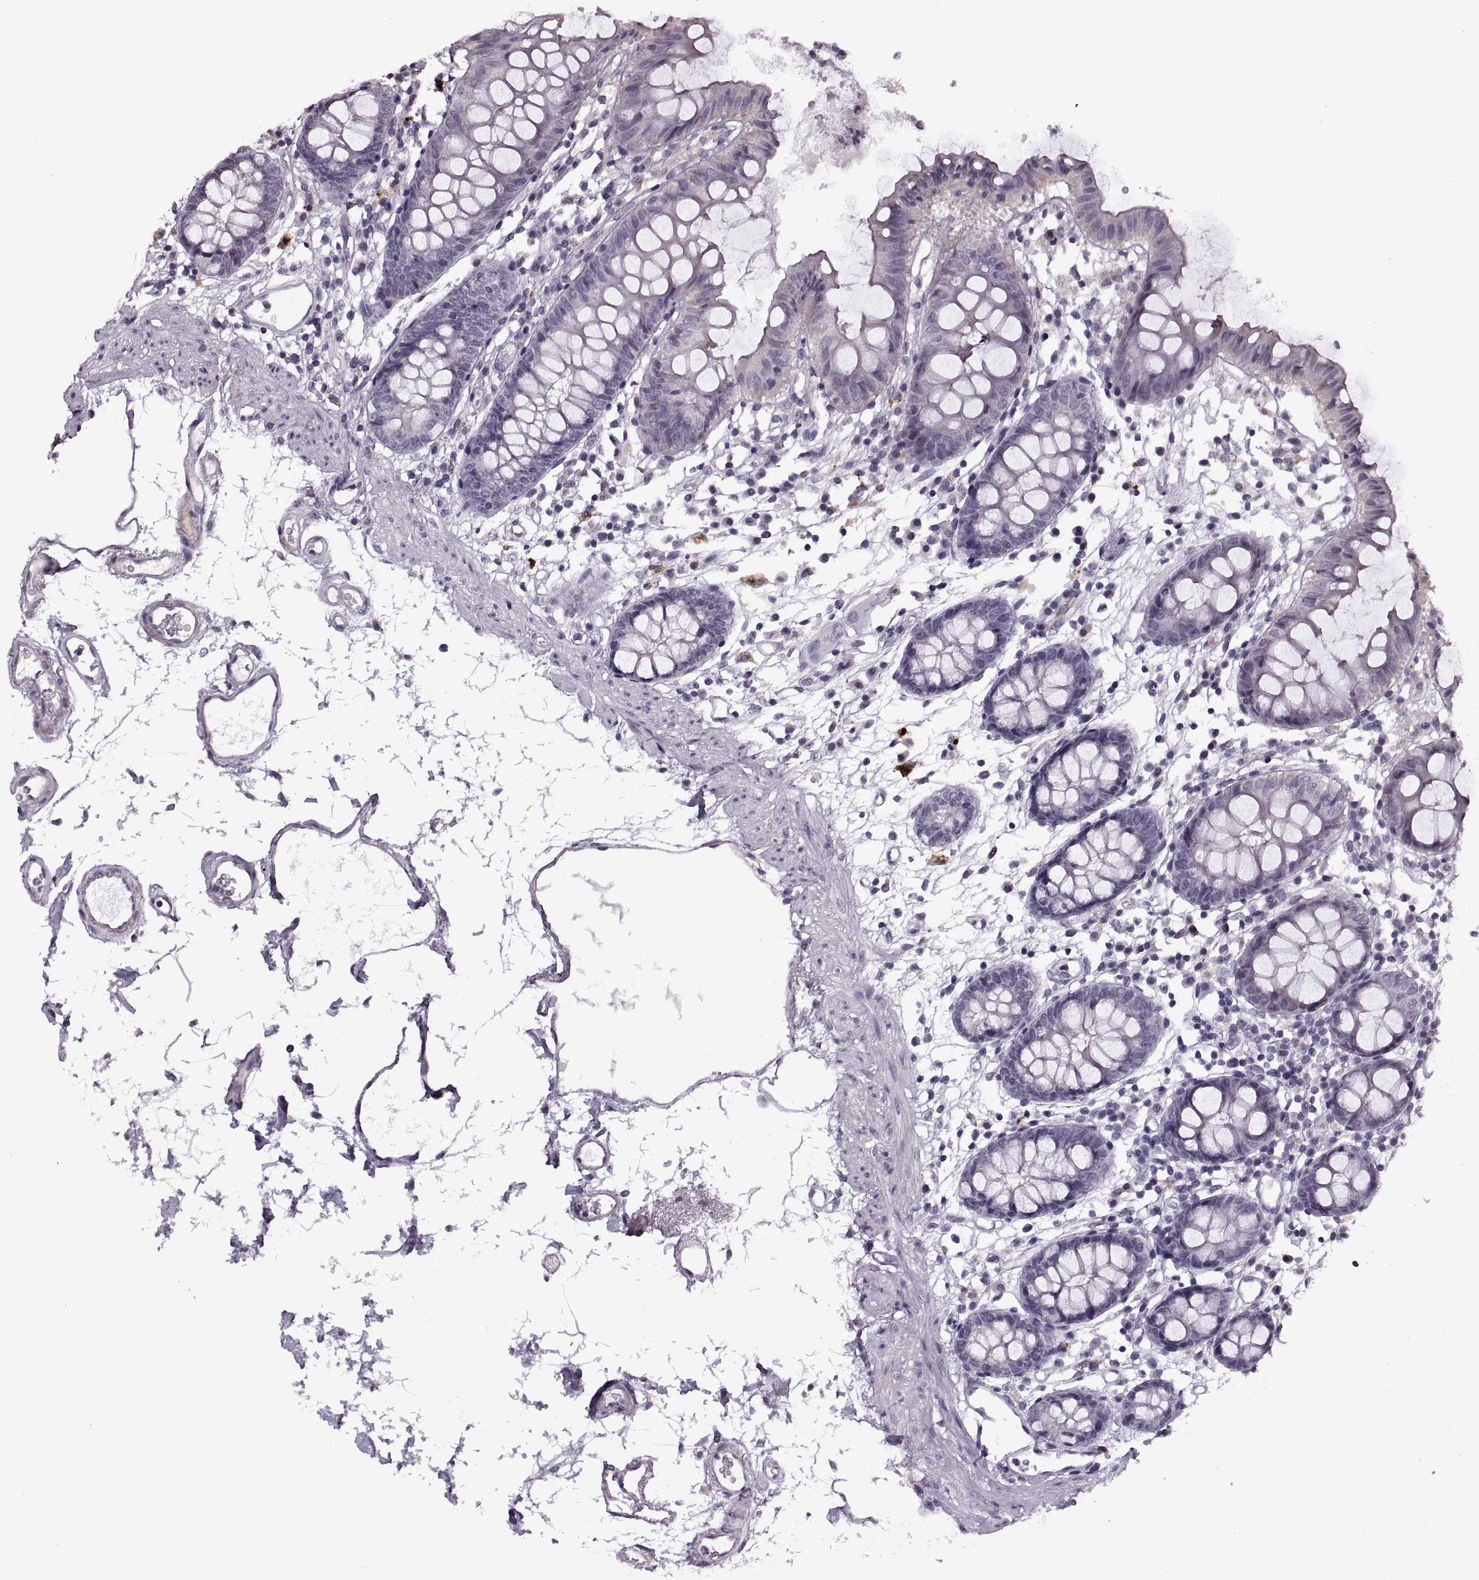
{"staining": {"intensity": "negative", "quantity": "none", "location": "none"}, "tissue": "colon", "cell_type": "Endothelial cells", "image_type": "normal", "snomed": [{"axis": "morphology", "description": "Normal tissue, NOS"}, {"axis": "topography", "description": "Colon"}], "caption": "This is an immunohistochemistry (IHC) photomicrograph of unremarkable colon. There is no positivity in endothelial cells.", "gene": "PRSS37", "patient": {"sex": "female", "age": 84}}